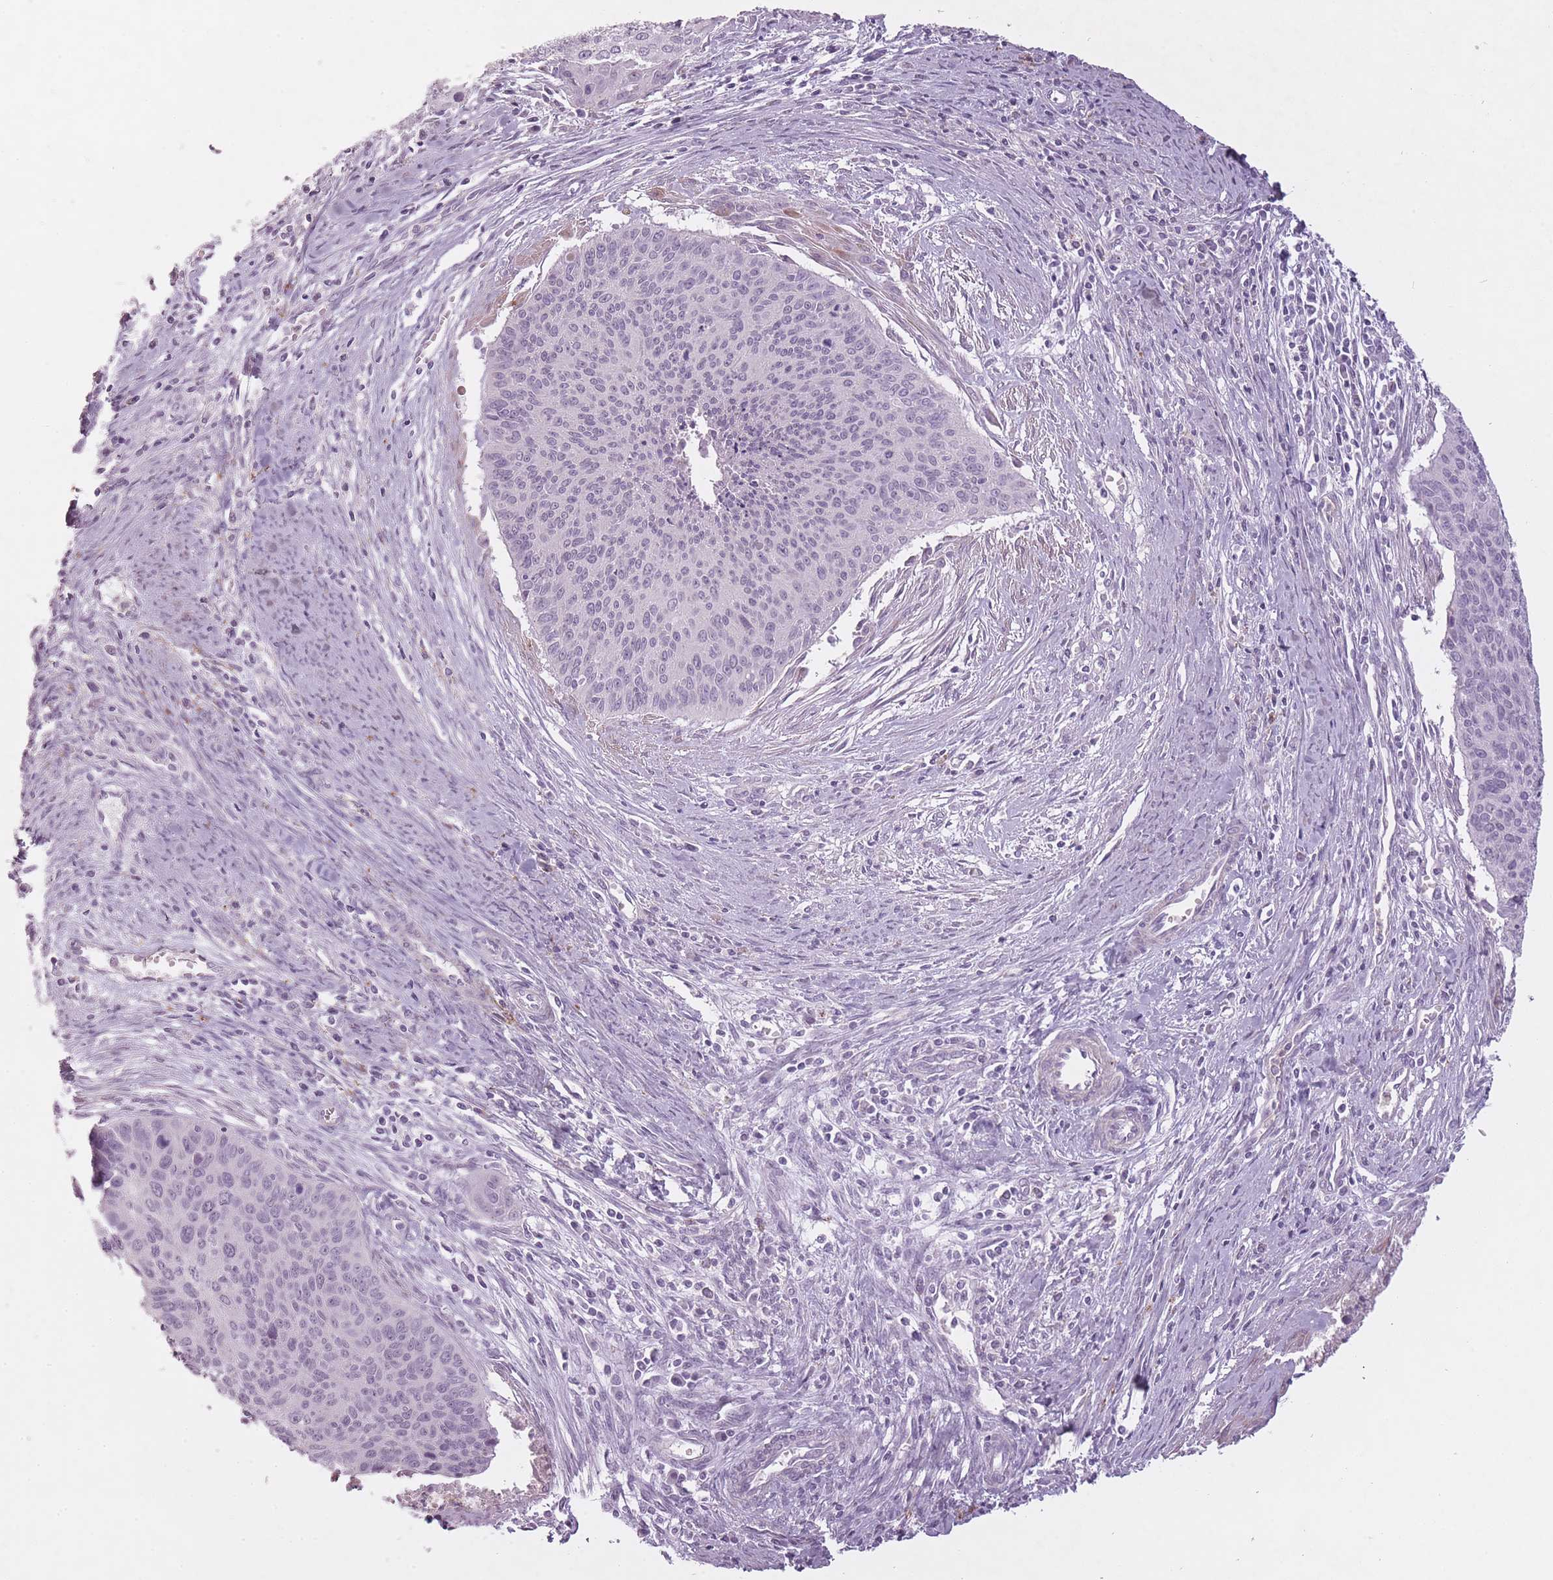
{"staining": {"intensity": "negative", "quantity": "none", "location": "none"}, "tissue": "cervical cancer", "cell_type": "Tumor cells", "image_type": "cancer", "snomed": [{"axis": "morphology", "description": "Squamous cell carcinoma, NOS"}, {"axis": "topography", "description": "Cervix"}], "caption": "Tumor cells are negative for brown protein staining in cervical squamous cell carcinoma.", "gene": "RFX4", "patient": {"sex": "female", "age": 55}}